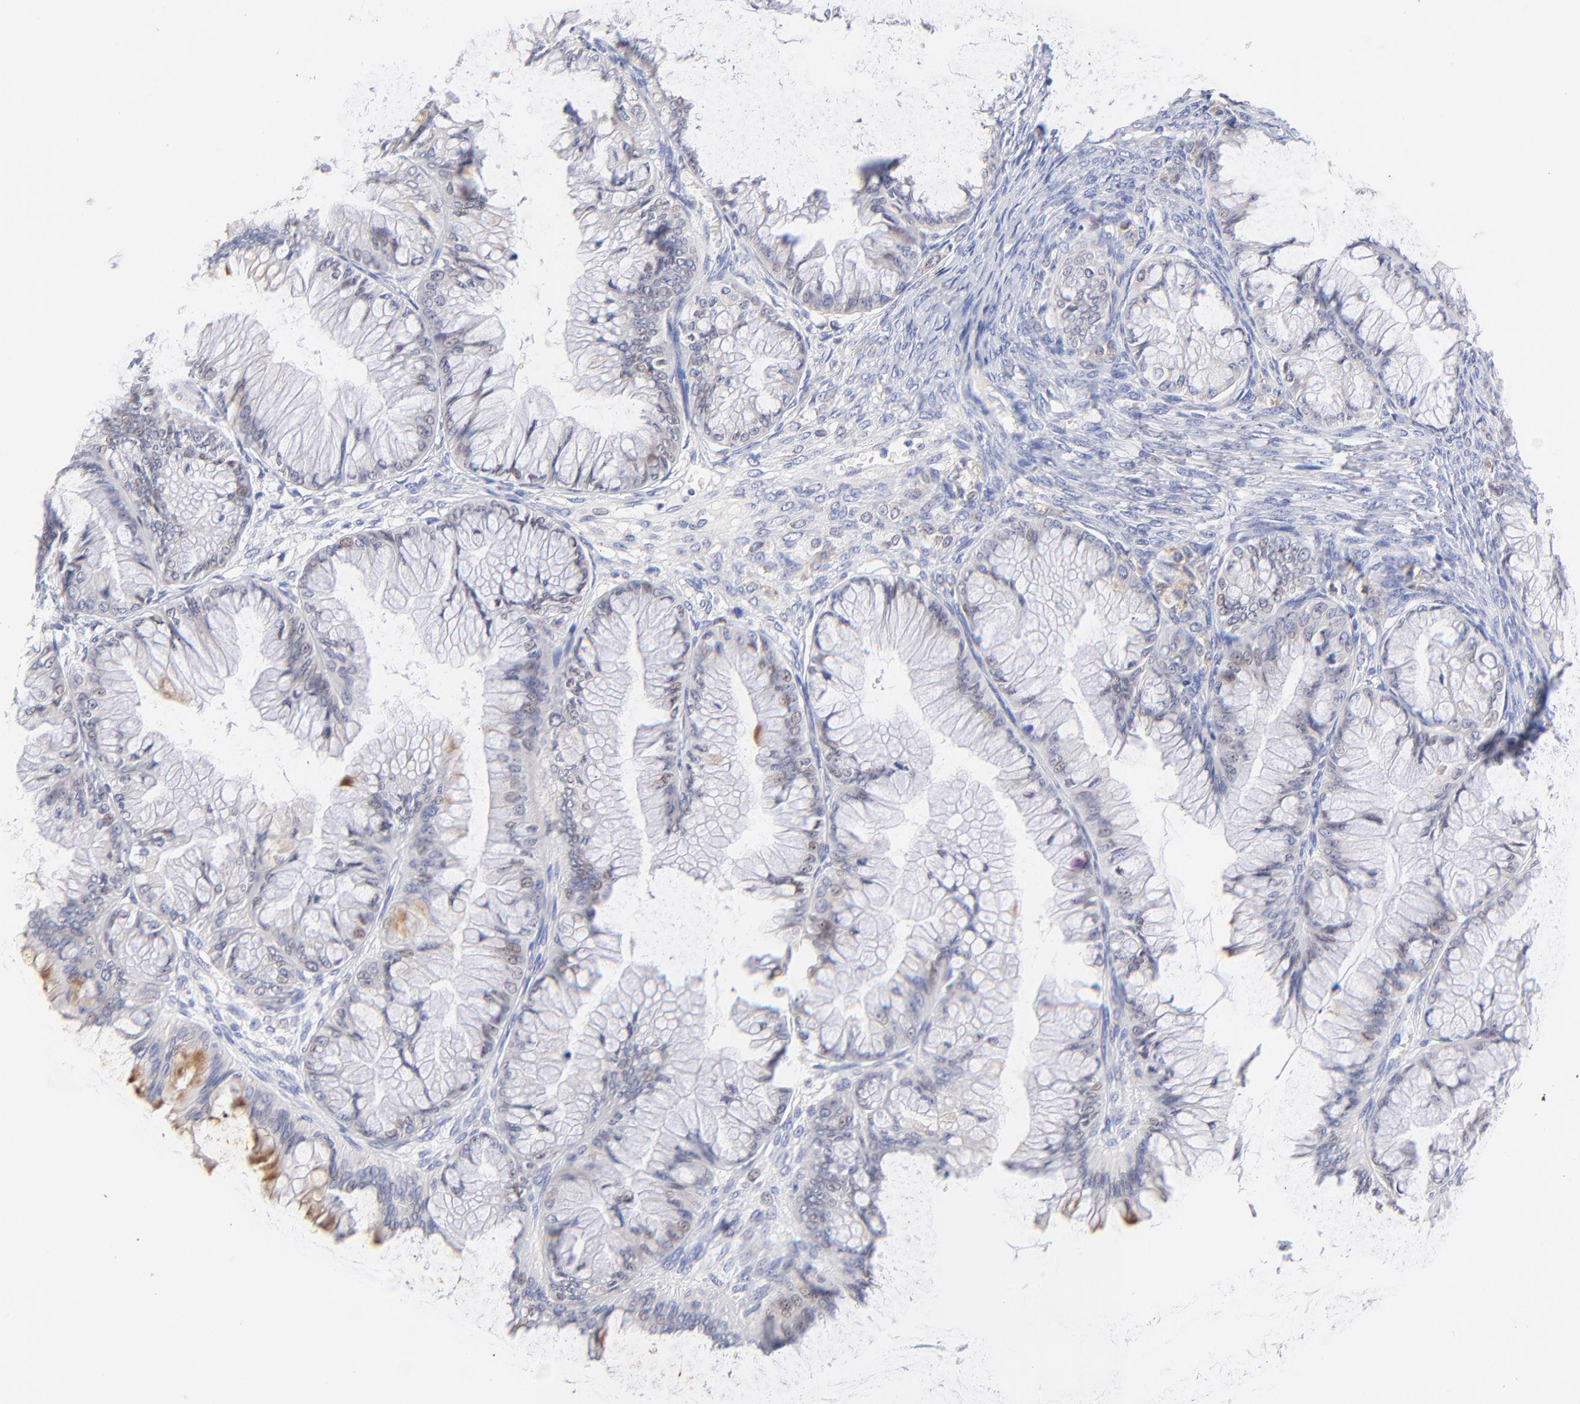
{"staining": {"intensity": "weak", "quantity": "<25%", "location": "cytoplasmic/membranous"}, "tissue": "ovarian cancer", "cell_type": "Tumor cells", "image_type": "cancer", "snomed": [{"axis": "morphology", "description": "Cystadenocarcinoma, mucinous, NOS"}, {"axis": "topography", "description": "Ovary"}], "caption": "The IHC micrograph has no significant expression in tumor cells of ovarian mucinous cystadenocarcinoma tissue.", "gene": "EBP", "patient": {"sex": "female", "age": 63}}